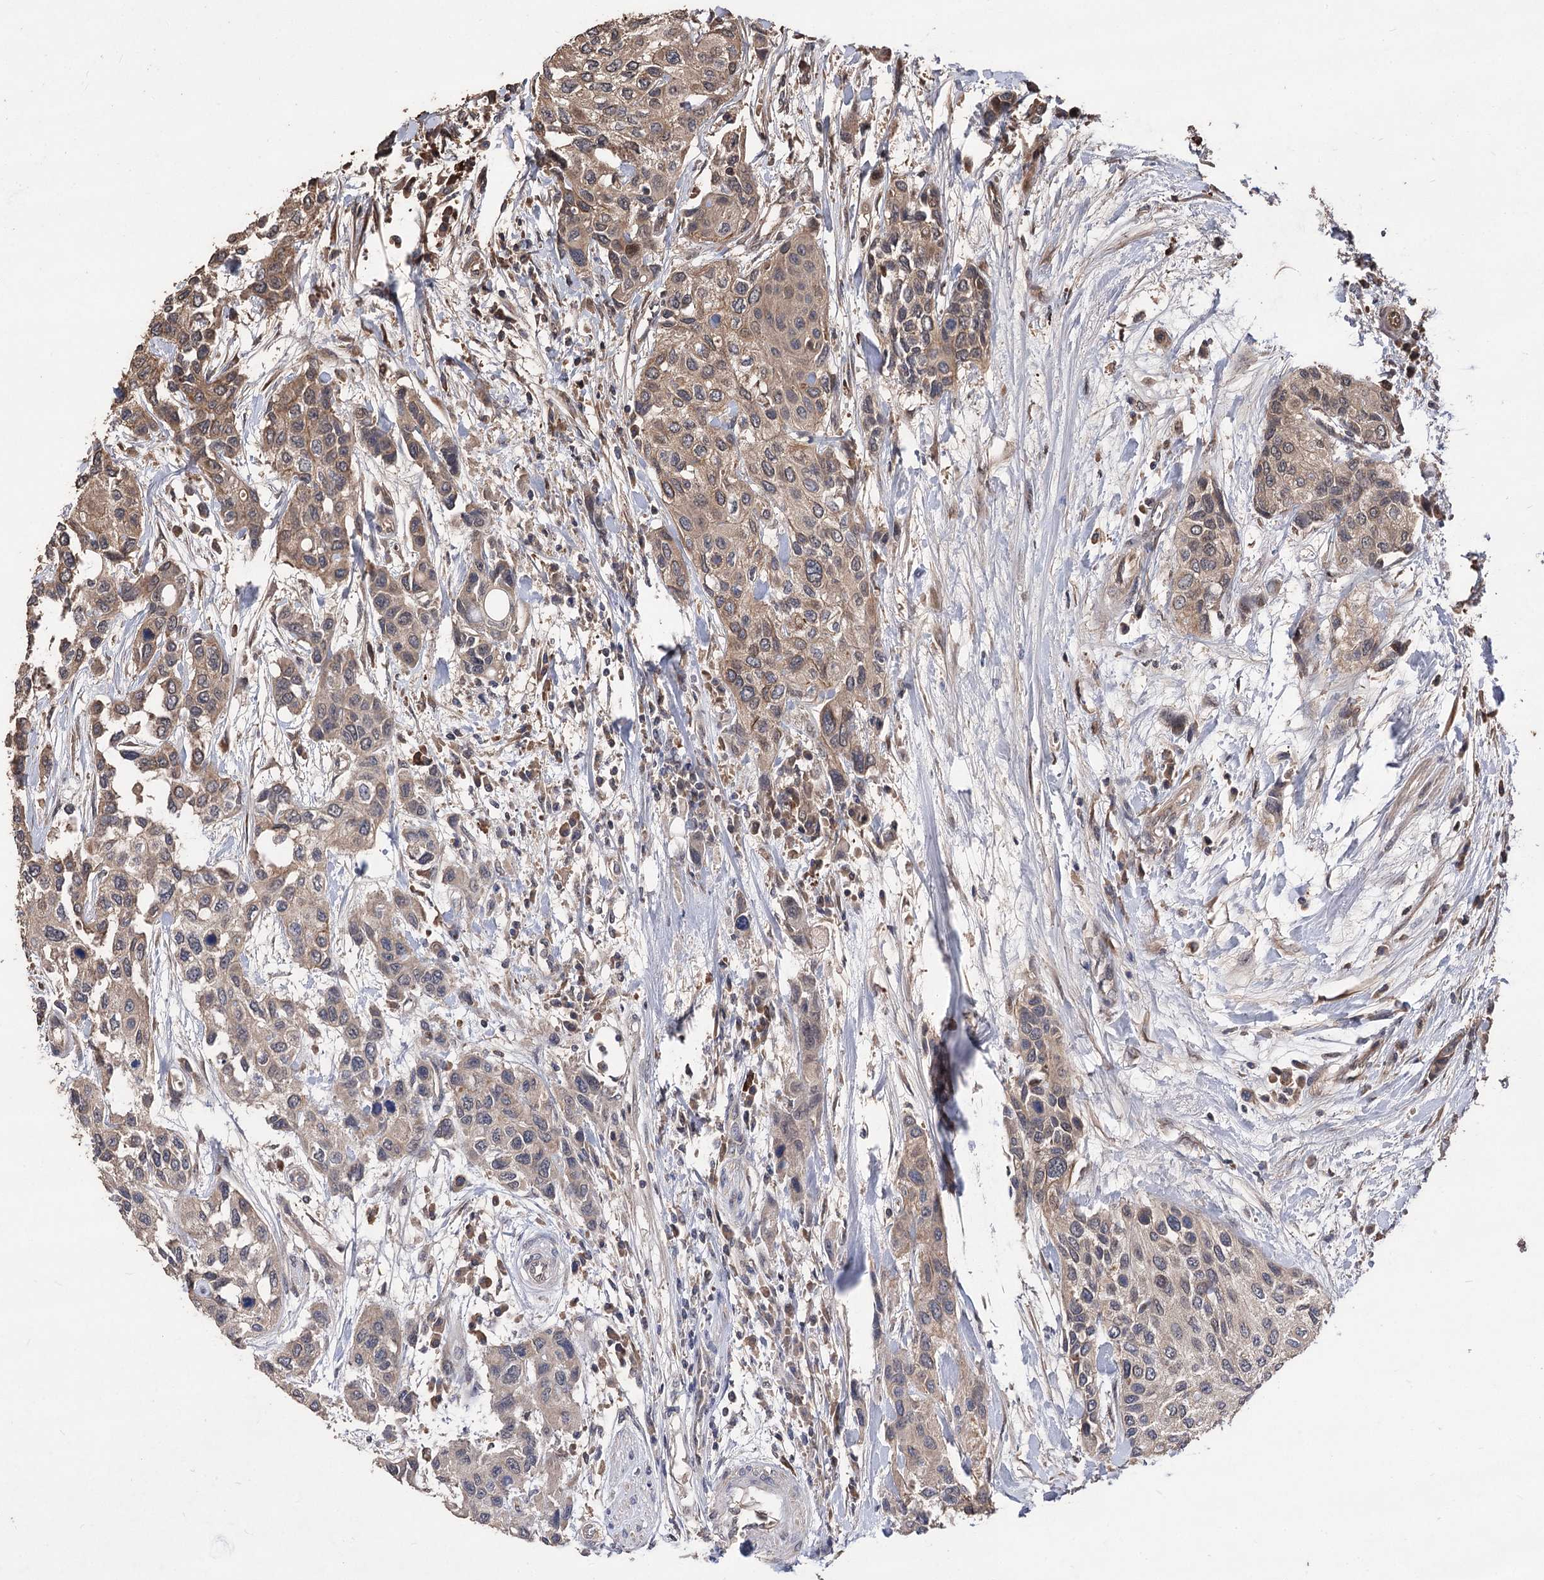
{"staining": {"intensity": "weak", "quantity": ">75%", "location": "cytoplasmic/membranous"}, "tissue": "urothelial cancer", "cell_type": "Tumor cells", "image_type": "cancer", "snomed": [{"axis": "morphology", "description": "Normal tissue, NOS"}, {"axis": "morphology", "description": "Urothelial carcinoma, High grade"}, {"axis": "topography", "description": "Vascular tissue"}, {"axis": "topography", "description": "Urinary bladder"}], "caption": "This histopathology image reveals immunohistochemistry (IHC) staining of high-grade urothelial carcinoma, with low weak cytoplasmic/membranous staining in about >75% of tumor cells.", "gene": "RASSF3", "patient": {"sex": "female", "age": 56}}